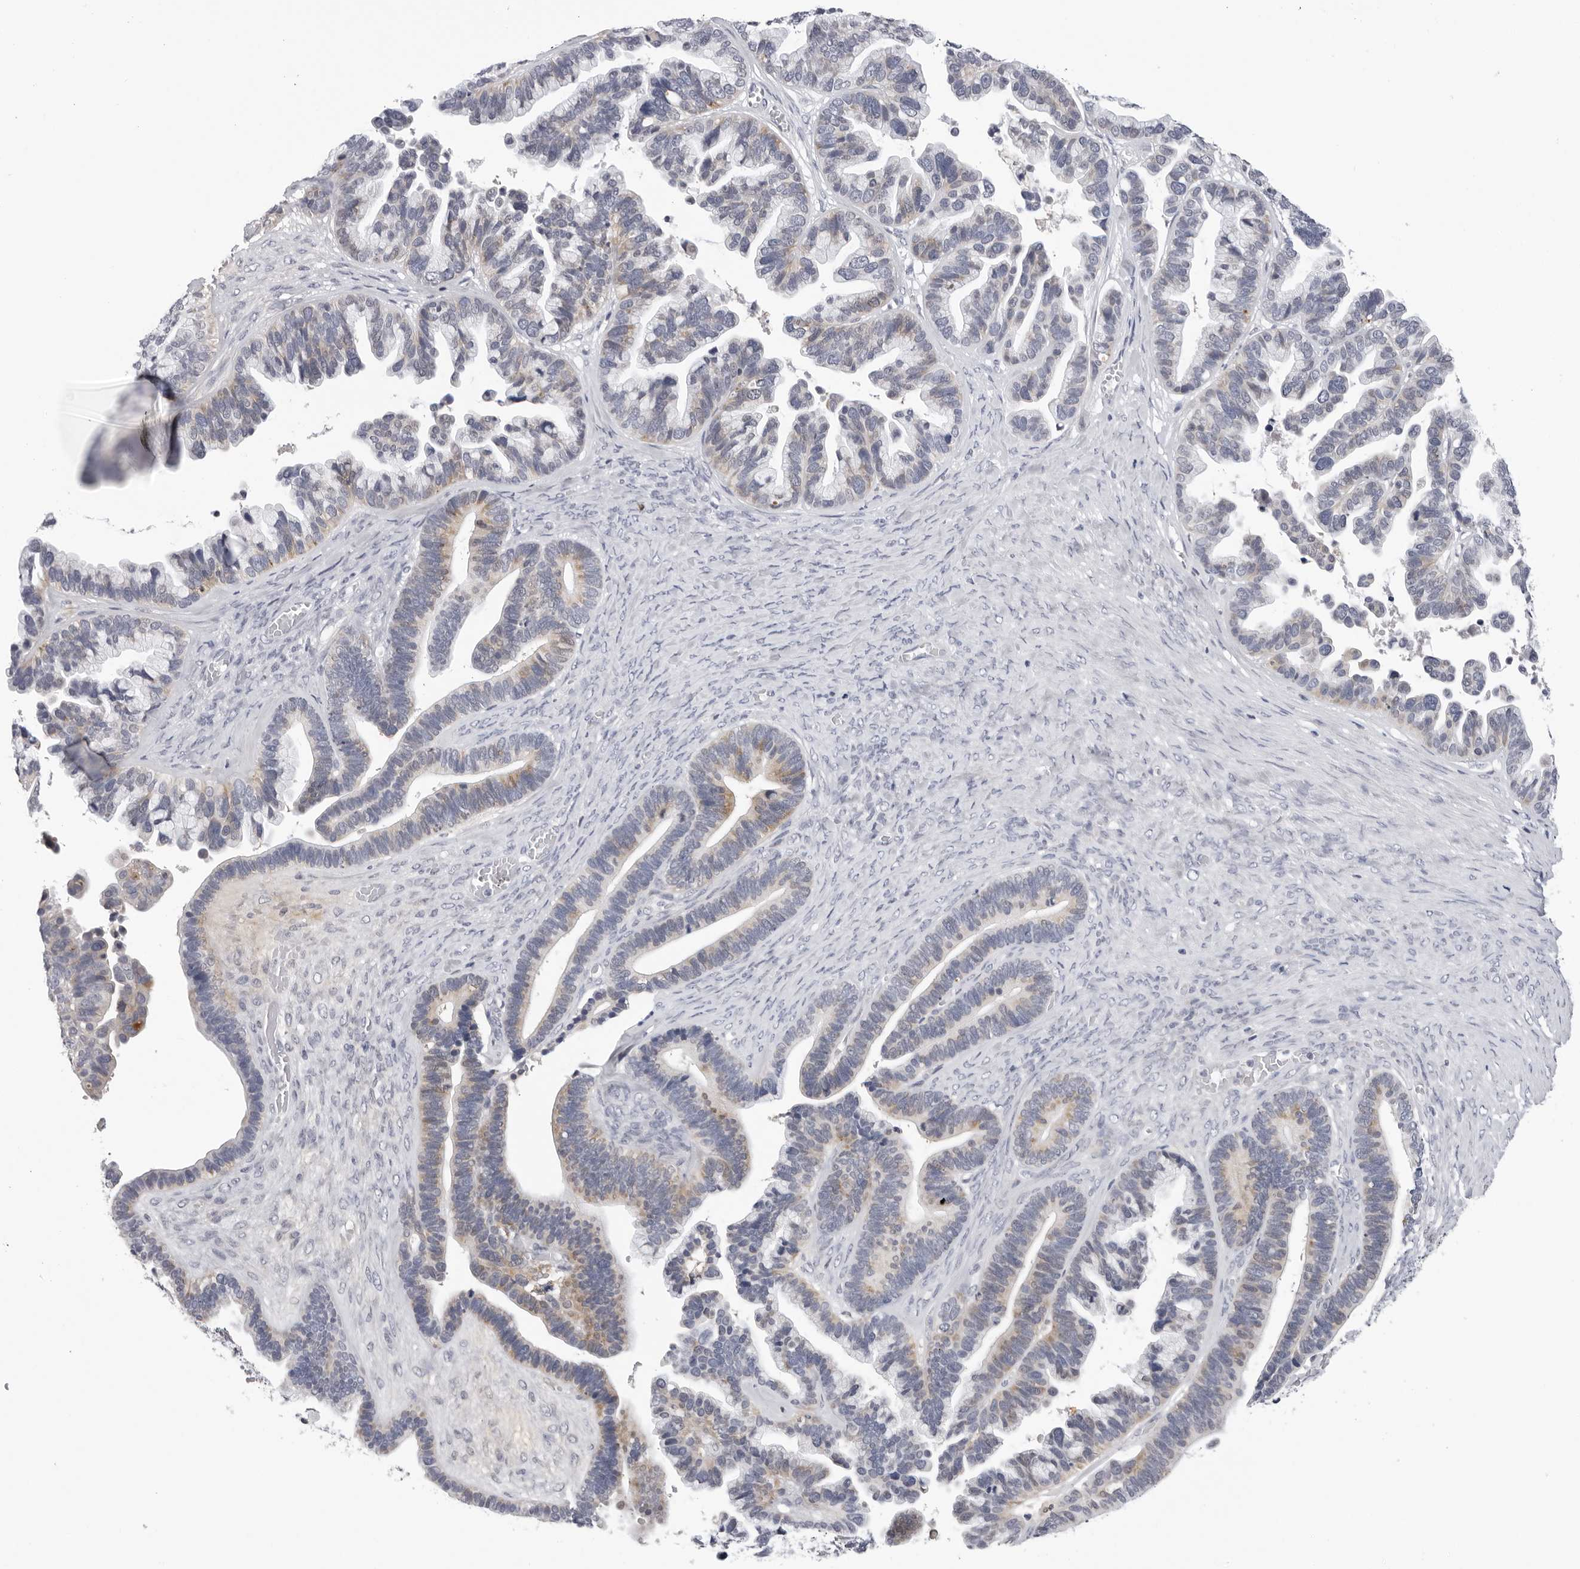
{"staining": {"intensity": "moderate", "quantity": "<25%", "location": "cytoplasmic/membranous"}, "tissue": "ovarian cancer", "cell_type": "Tumor cells", "image_type": "cancer", "snomed": [{"axis": "morphology", "description": "Cystadenocarcinoma, serous, NOS"}, {"axis": "topography", "description": "Ovary"}], "caption": "An immunohistochemistry photomicrograph of neoplastic tissue is shown. Protein staining in brown shows moderate cytoplasmic/membranous positivity in ovarian cancer within tumor cells. The protein is shown in brown color, while the nuclei are stained blue.", "gene": "ZNF502", "patient": {"sex": "female", "age": 56}}